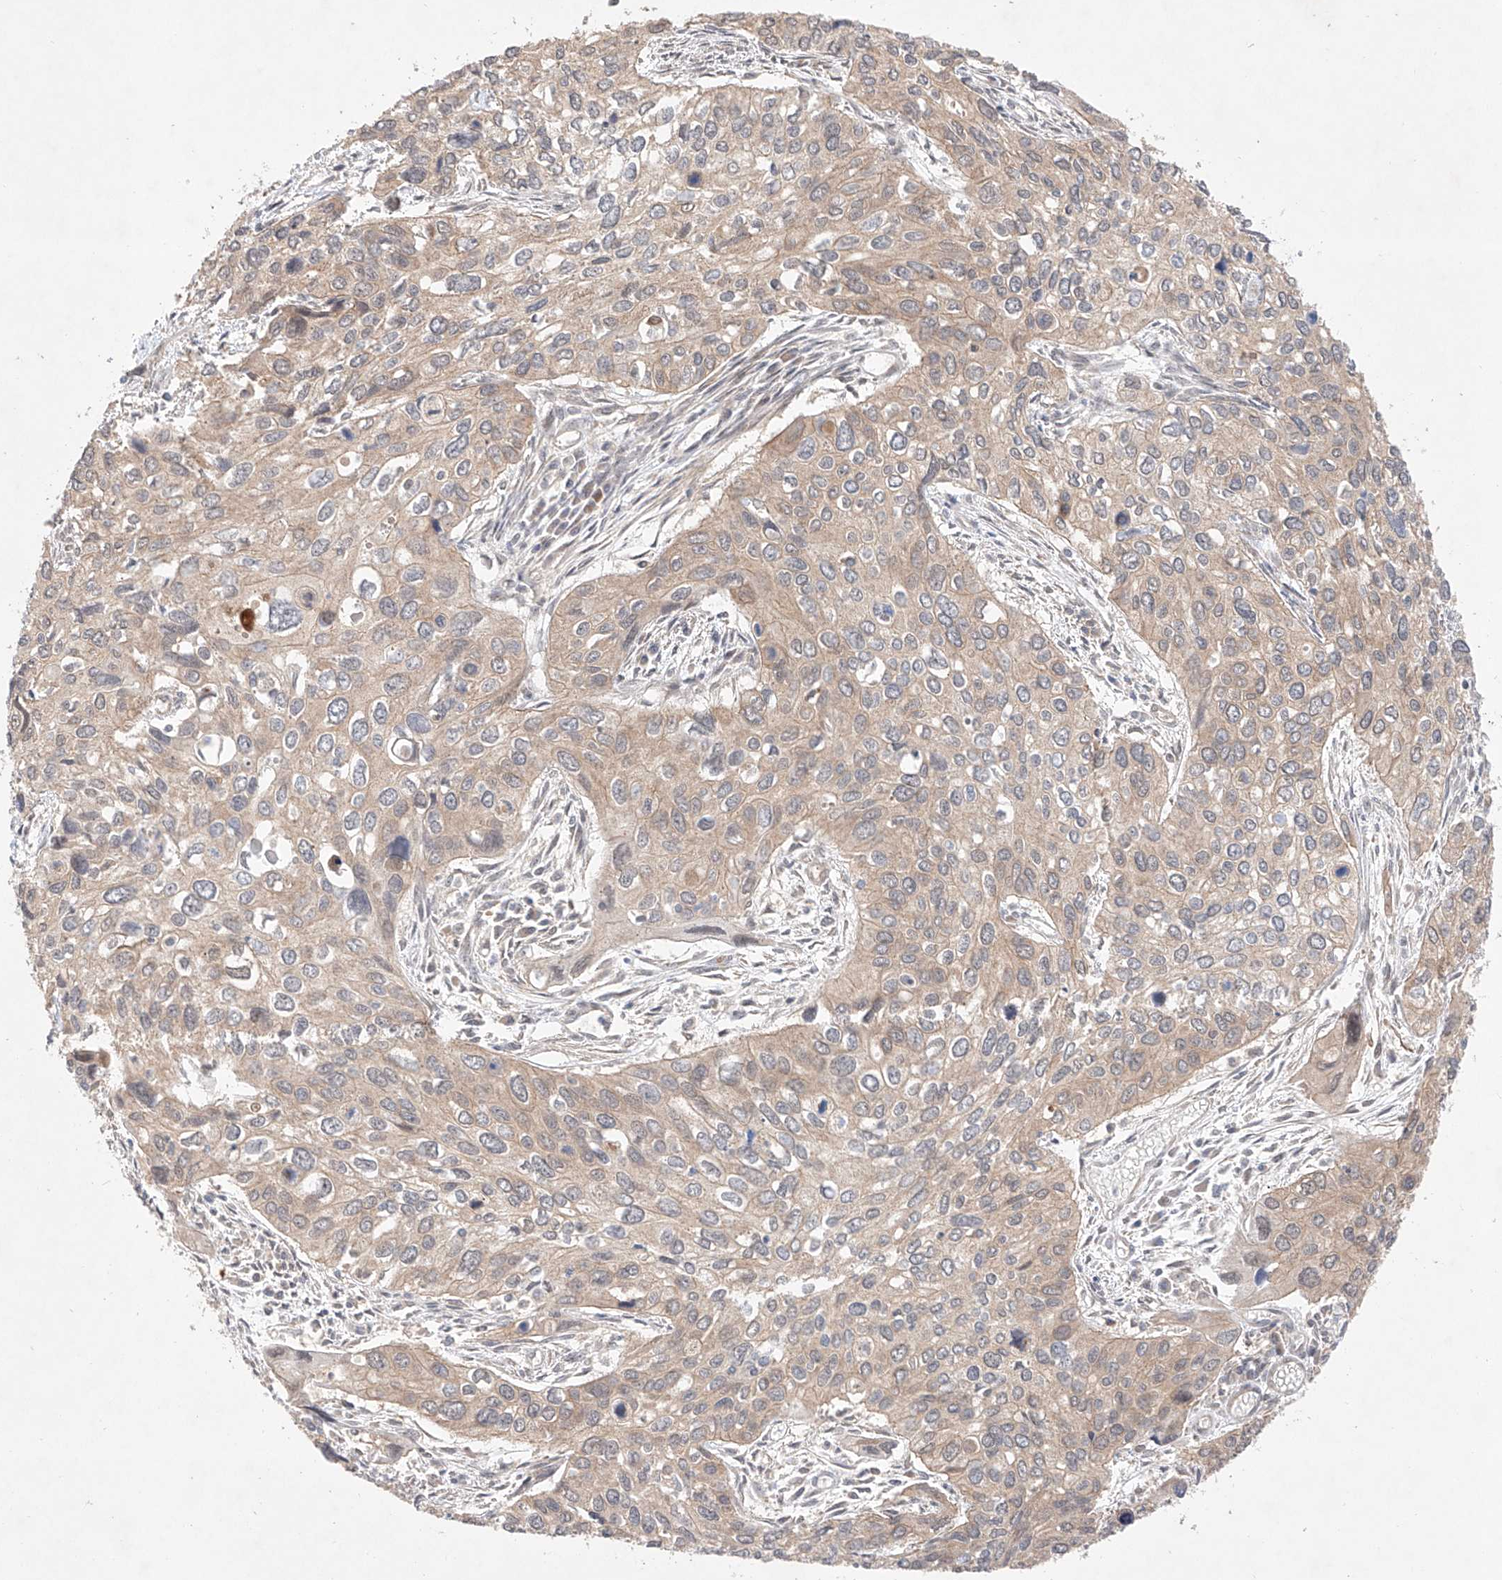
{"staining": {"intensity": "moderate", "quantity": ">75%", "location": "cytoplasmic/membranous"}, "tissue": "cervical cancer", "cell_type": "Tumor cells", "image_type": "cancer", "snomed": [{"axis": "morphology", "description": "Squamous cell carcinoma, NOS"}, {"axis": "topography", "description": "Cervix"}], "caption": "DAB immunohistochemical staining of squamous cell carcinoma (cervical) displays moderate cytoplasmic/membranous protein staining in about >75% of tumor cells.", "gene": "TSR2", "patient": {"sex": "female", "age": 55}}